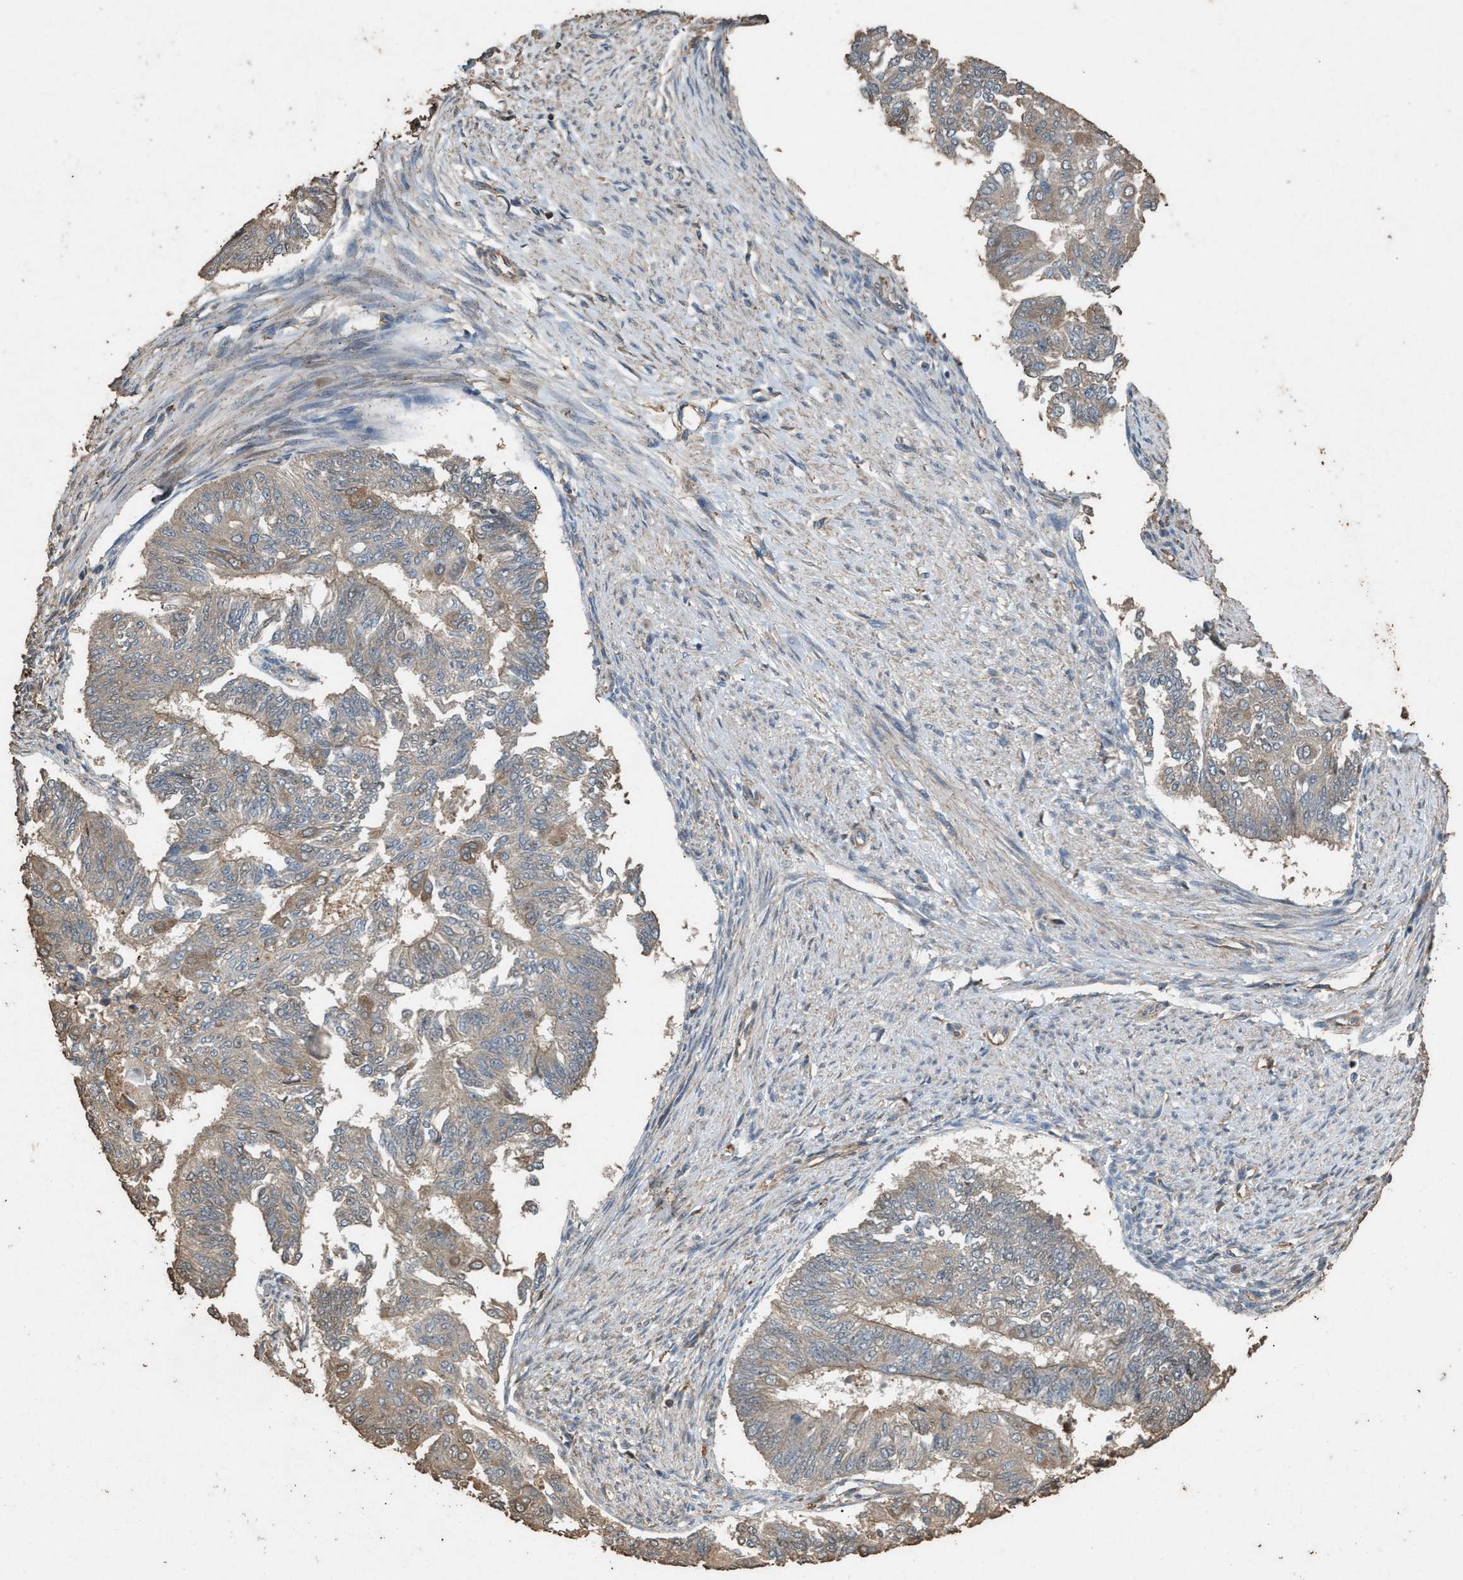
{"staining": {"intensity": "weak", "quantity": "25%-75%", "location": "cytoplasmic/membranous"}, "tissue": "endometrial cancer", "cell_type": "Tumor cells", "image_type": "cancer", "snomed": [{"axis": "morphology", "description": "Adenocarcinoma, NOS"}, {"axis": "topography", "description": "Endometrium"}], "caption": "Endometrial adenocarcinoma stained with a brown dye exhibits weak cytoplasmic/membranous positive positivity in about 25%-75% of tumor cells.", "gene": "DCAF7", "patient": {"sex": "female", "age": 32}}